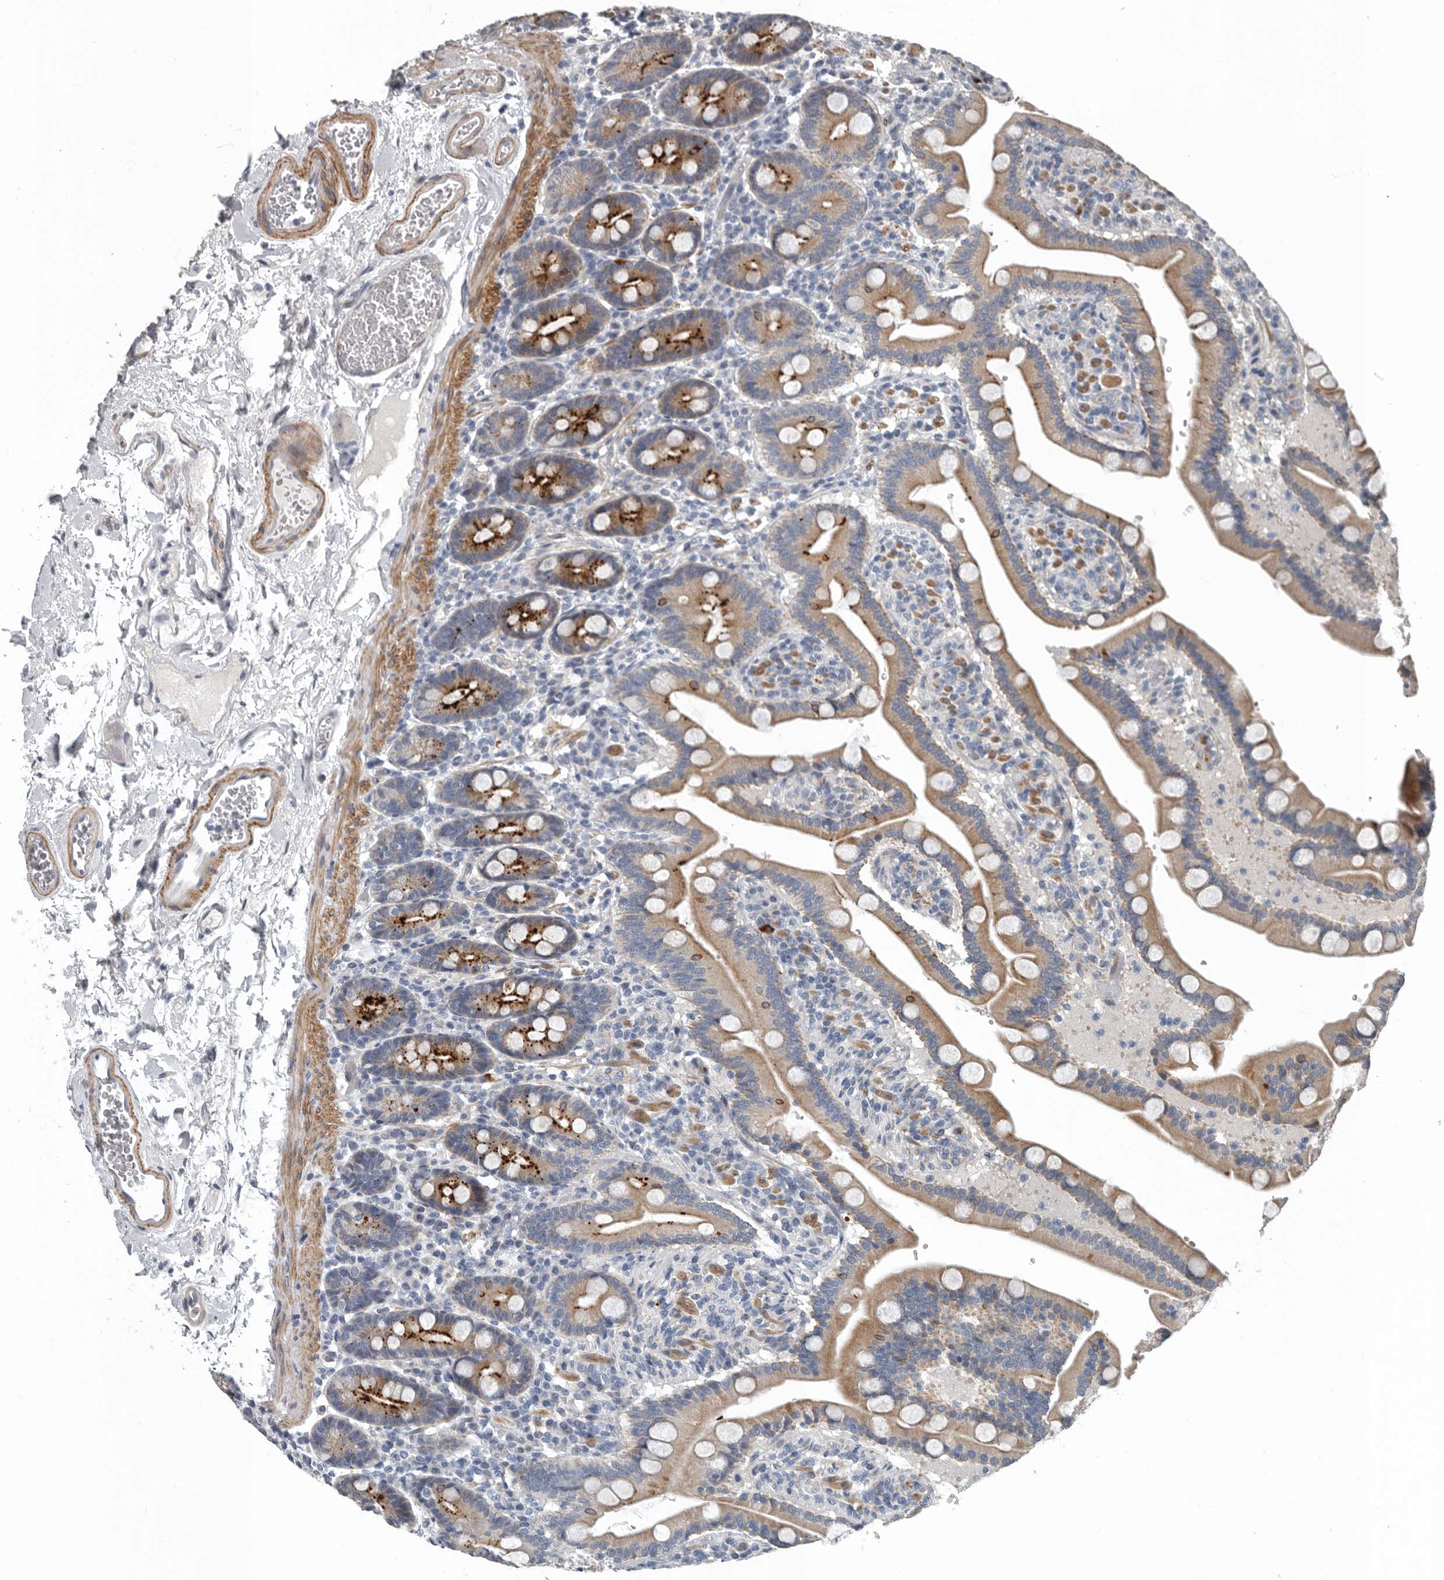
{"staining": {"intensity": "strong", "quantity": "25%-75%", "location": "cytoplasmic/membranous"}, "tissue": "duodenum", "cell_type": "Glandular cells", "image_type": "normal", "snomed": [{"axis": "morphology", "description": "Normal tissue, NOS"}, {"axis": "topography", "description": "Duodenum"}], "caption": "An immunohistochemistry (IHC) histopathology image of unremarkable tissue is shown. Protein staining in brown highlights strong cytoplasmic/membranous positivity in duodenum within glandular cells. (IHC, brightfield microscopy, high magnification).", "gene": "DPY19L4", "patient": {"sex": "male", "age": 54}}